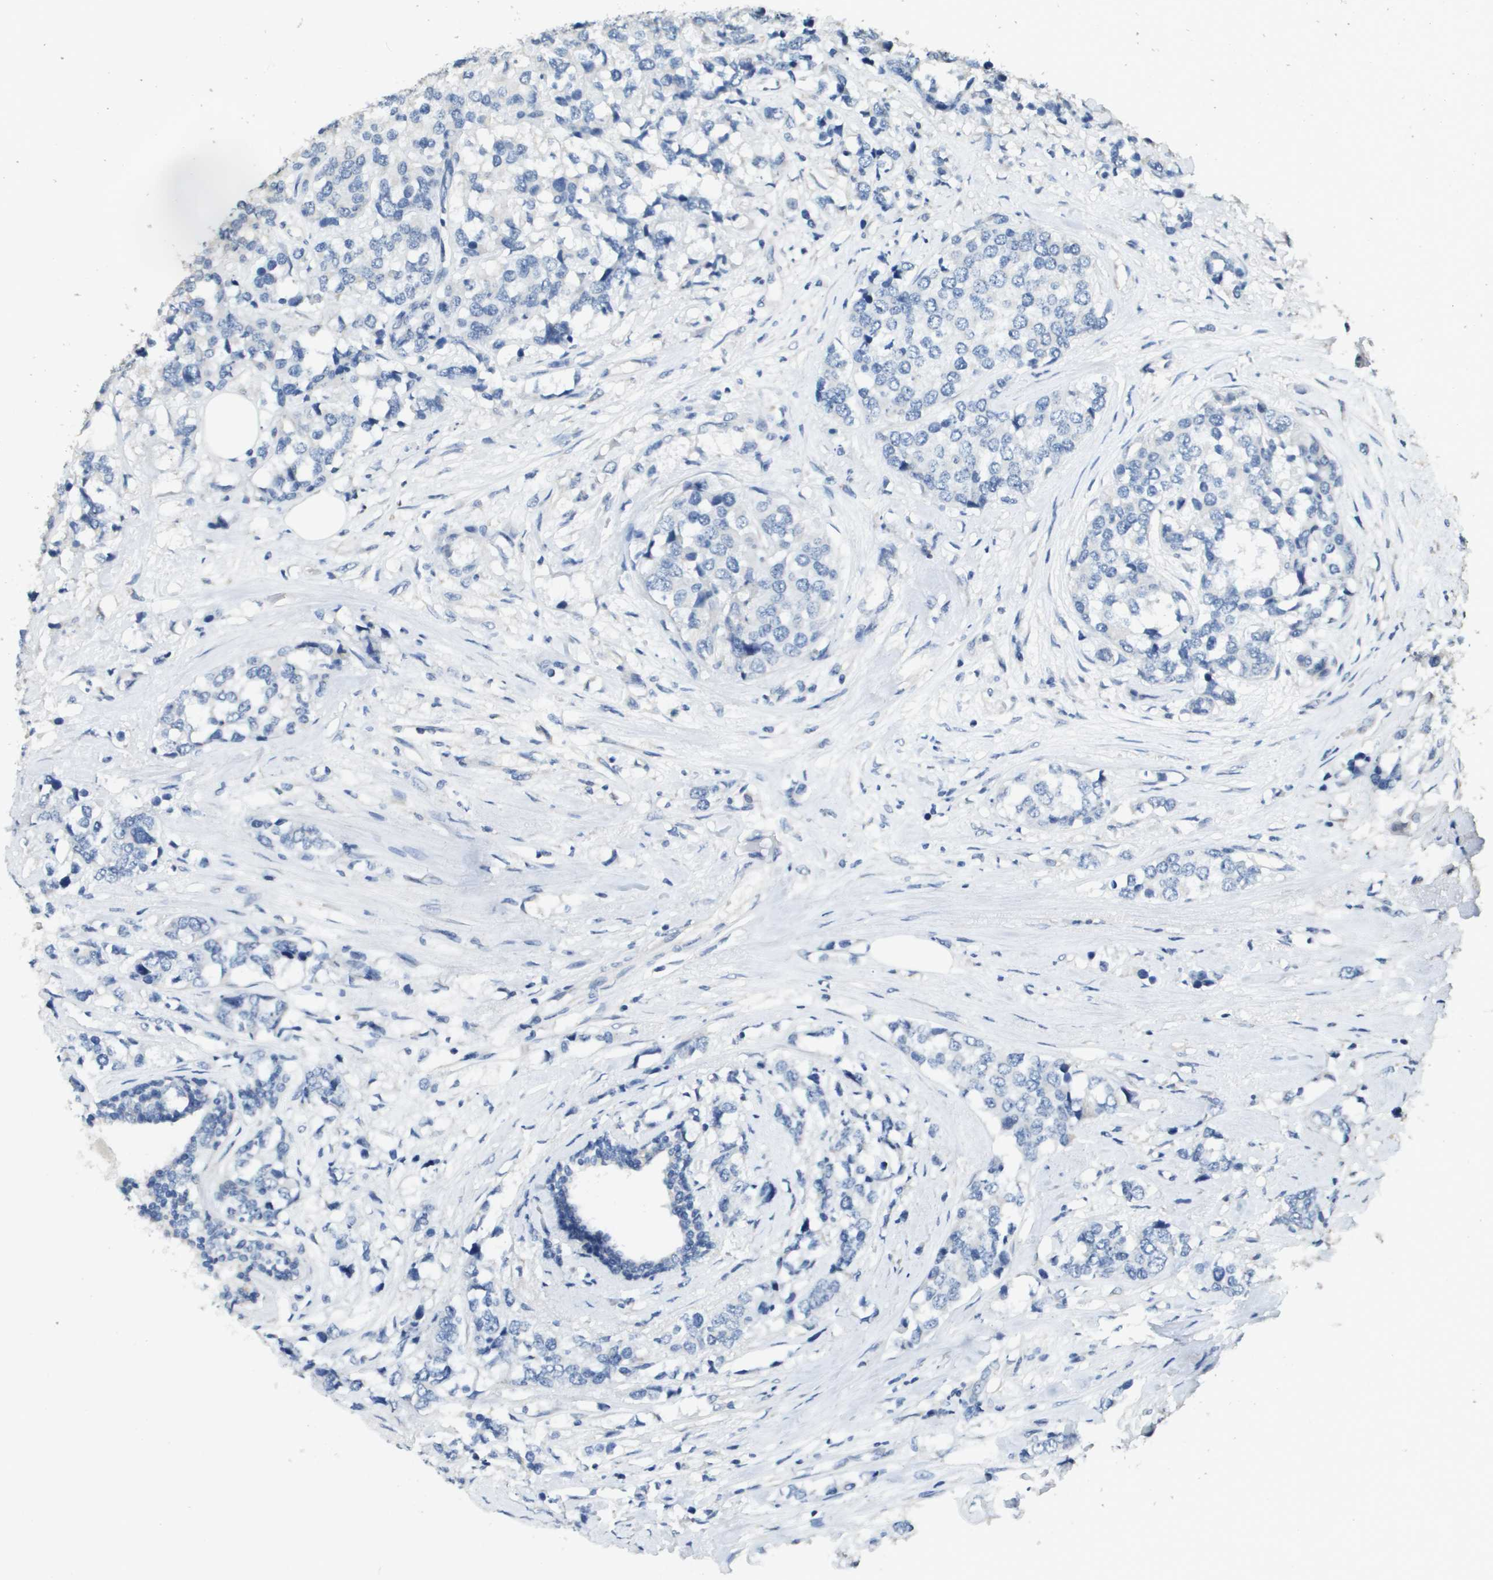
{"staining": {"intensity": "negative", "quantity": "none", "location": "none"}, "tissue": "breast cancer", "cell_type": "Tumor cells", "image_type": "cancer", "snomed": [{"axis": "morphology", "description": "Lobular carcinoma"}, {"axis": "topography", "description": "Breast"}], "caption": "This image is of lobular carcinoma (breast) stained with IHC to label a protein in brown with the nuclei are counter-stained blue. There is no expression in tumor cells.", "gene": "MT3", "patient": {"sex": "female", "age": 59}}